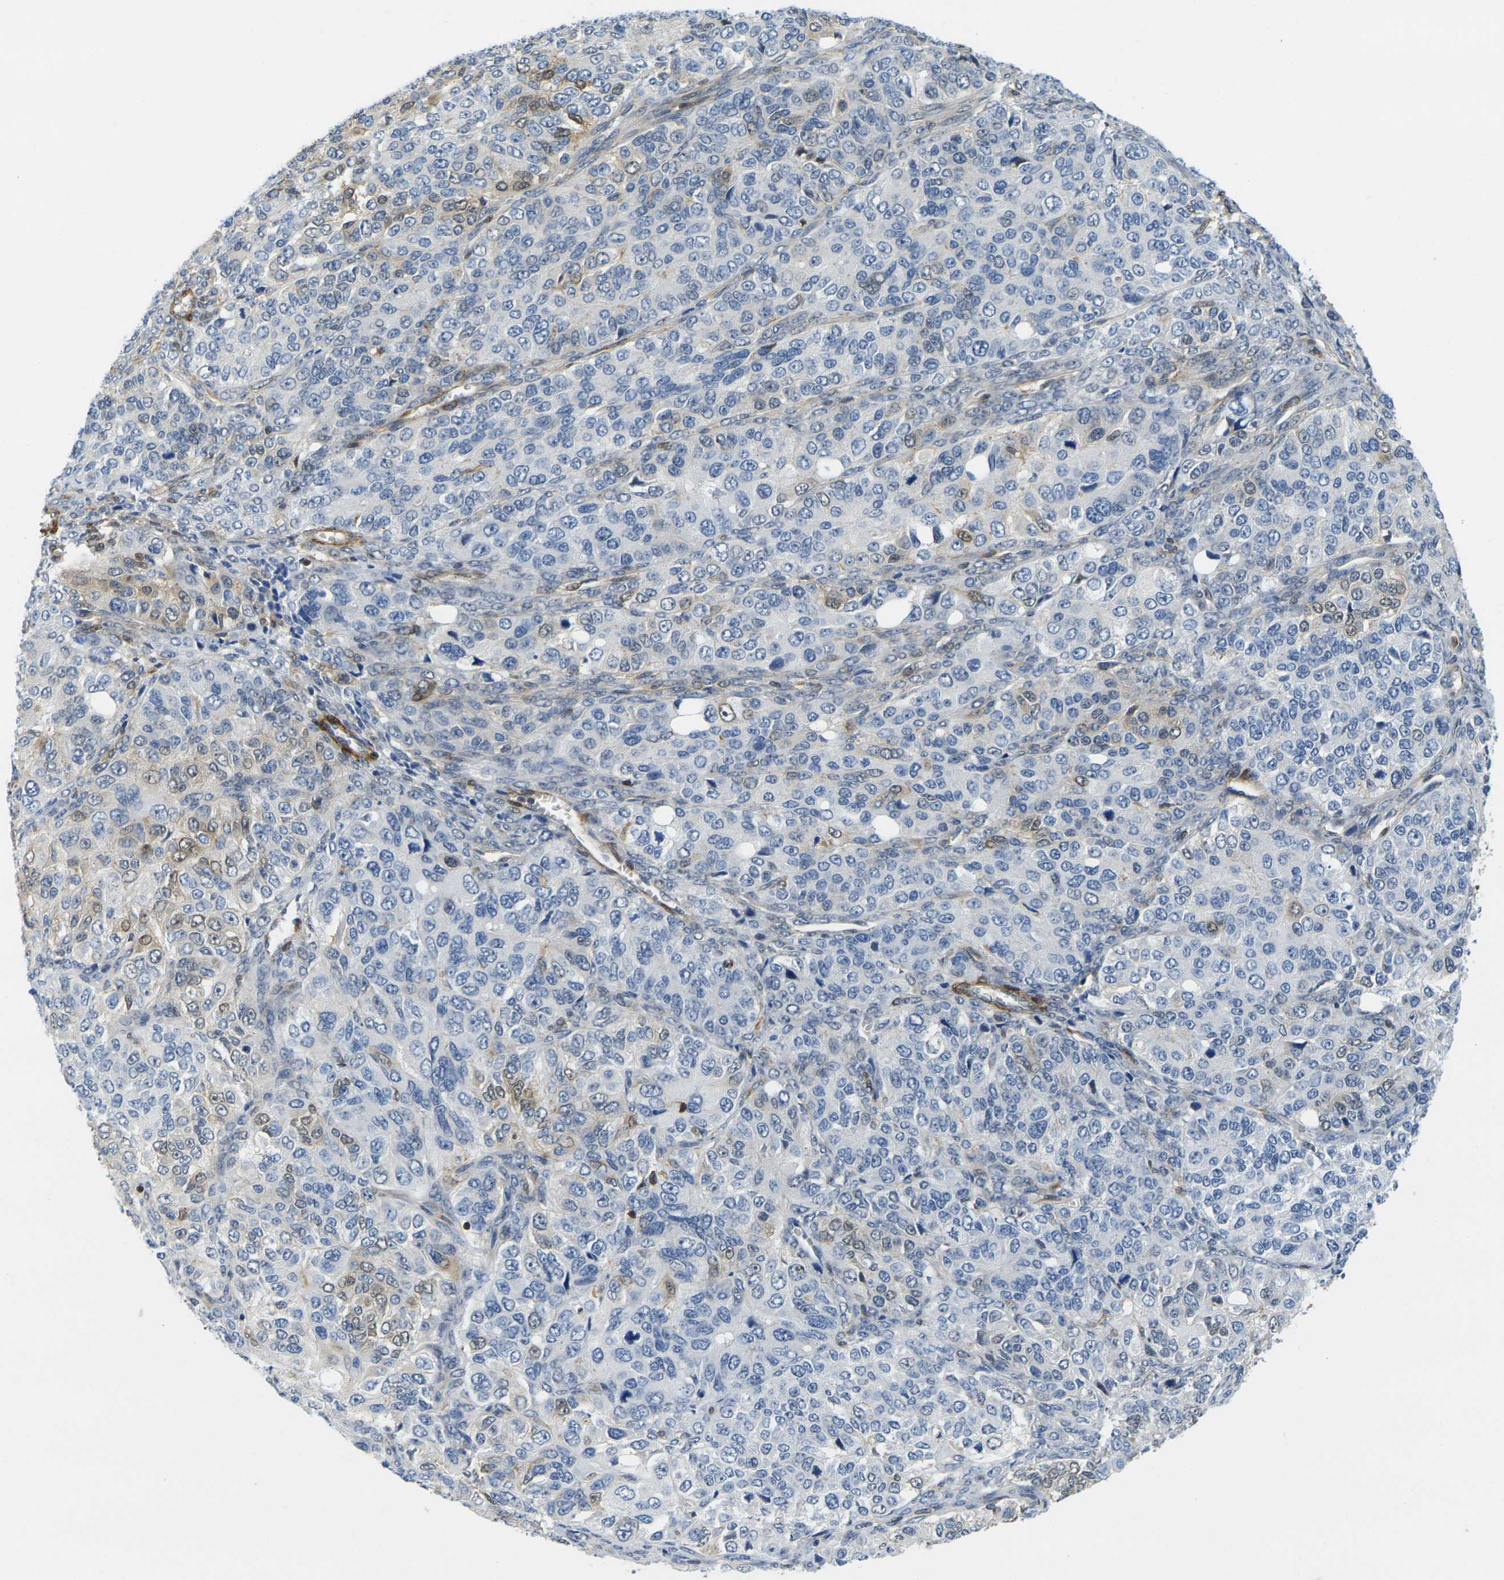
{"staining": {"intensity": "weak", "quantity": "<25%", "location": "cytoplasmic/membranous,nuclear"}, "tissue": "ovarian cancer", "cell_type": "Tumor cells", "image_type": "cancer", "snomed": [{"axis": "morphology", "description": "Carcinoma, endometroid"}, {"axis": "topography", "description": "Ovary"}], "caption": "This is an immunohistochemistry (IHC) photomicrograph of human ovarian endometroid carcinoma. There is no staining in tumor cells.", "gene": "LASP1", "patient": {"sex": "female", "age": 51}}